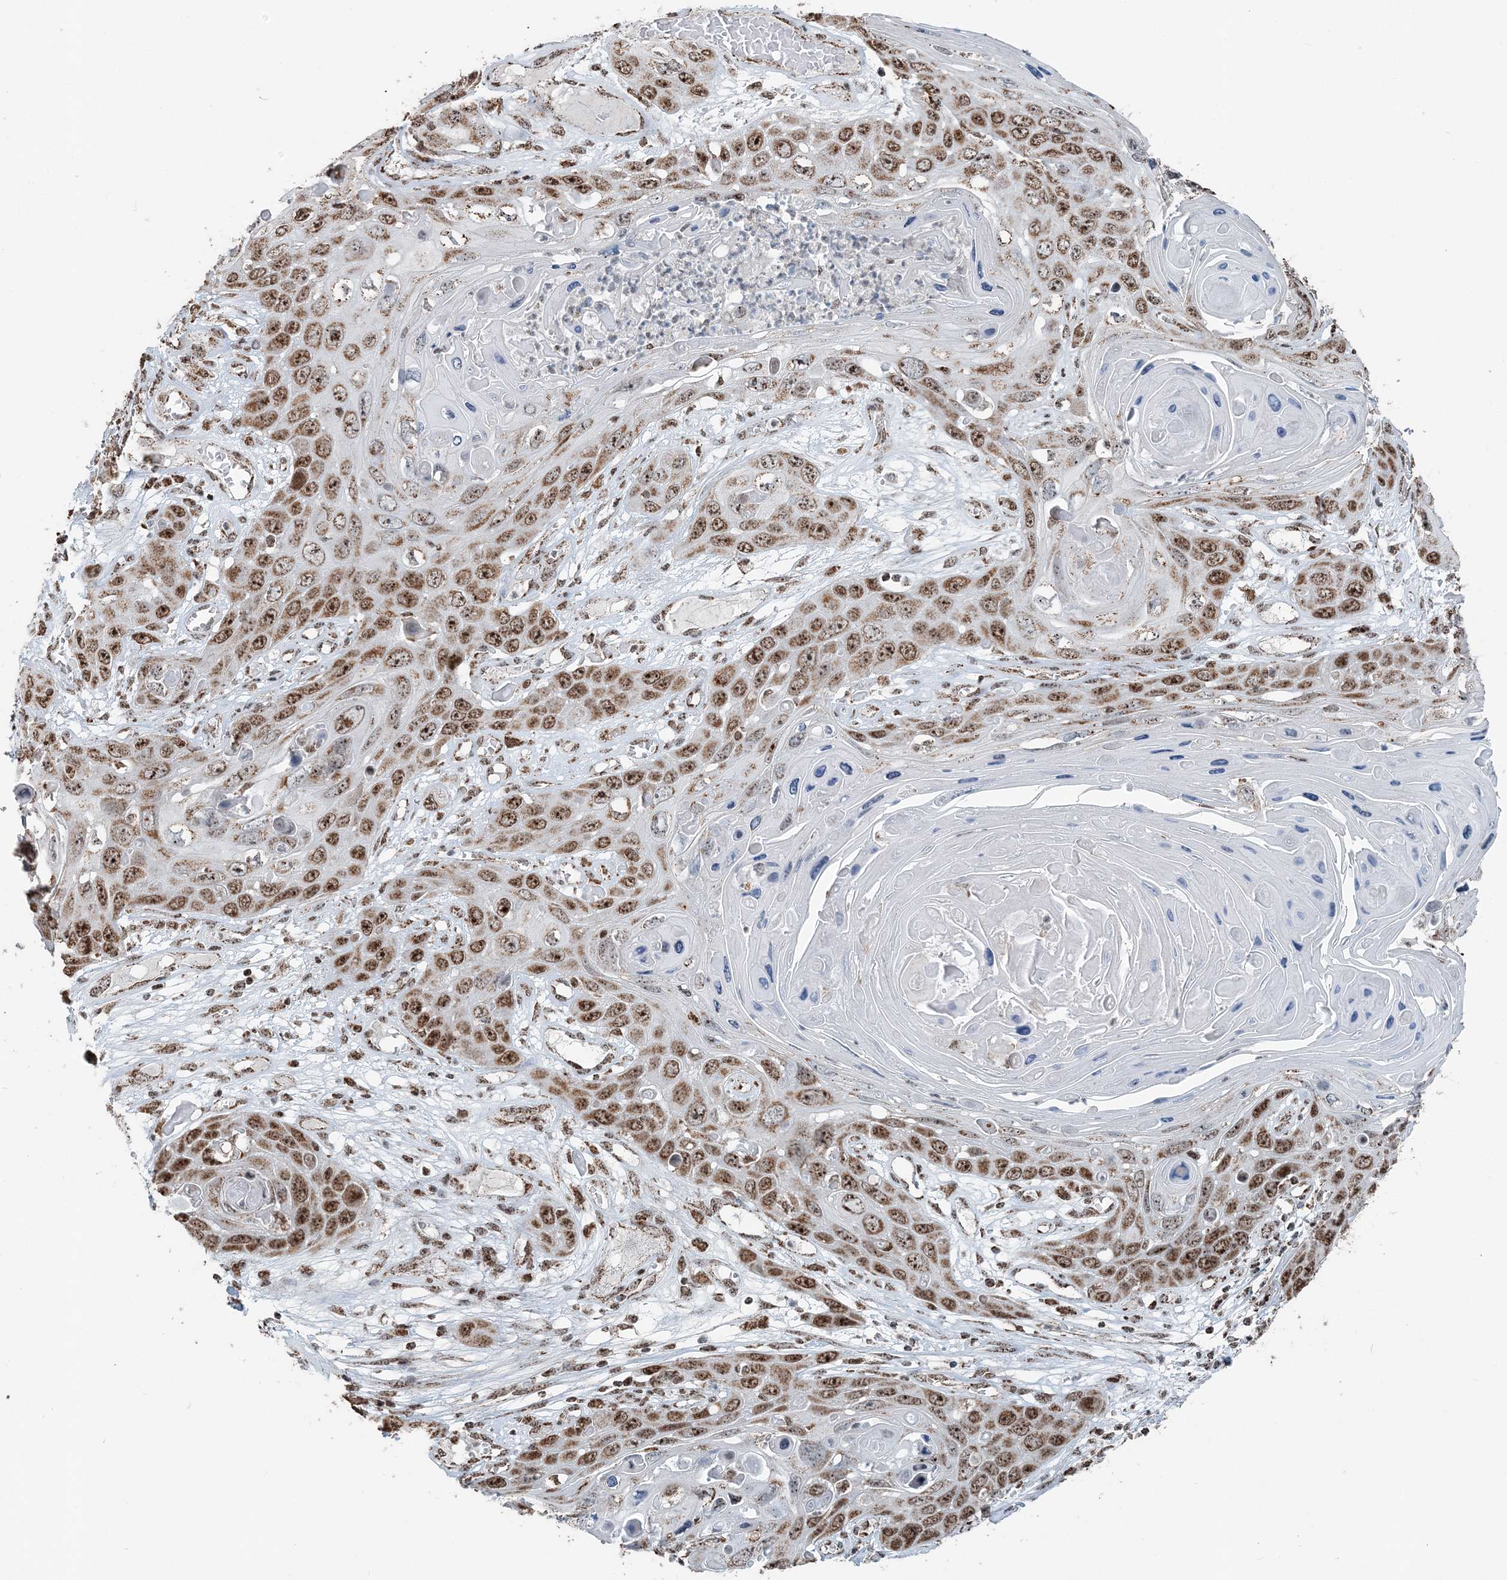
{"staining": {"intensity": "moderate", "quantity": ">75%", "location": "nuclear"}, "tissue": "skin cancer", "cell_type": "Tumor cells", "image_type": "cancer", "snomed": [{"axis": "morphology", "description": "Squamous cell carcinoma, NOS"}, {"axis": "topography", "description": "Skin"}], "caption": "IHC staining of skin squamous cell carcinoma, which shows medium levels of moderate nuclear positivity in about >75% of tumor cells indicating moderate nuclear protein positivity. The staining was performed using DAB (3,3'-diaminobenzidine) (brown) for protein detection and nuclei were counterstained in hematoxylin (blue).", "gene": "SUCLG1", "patient": {"sex": "male", "age": 55}}